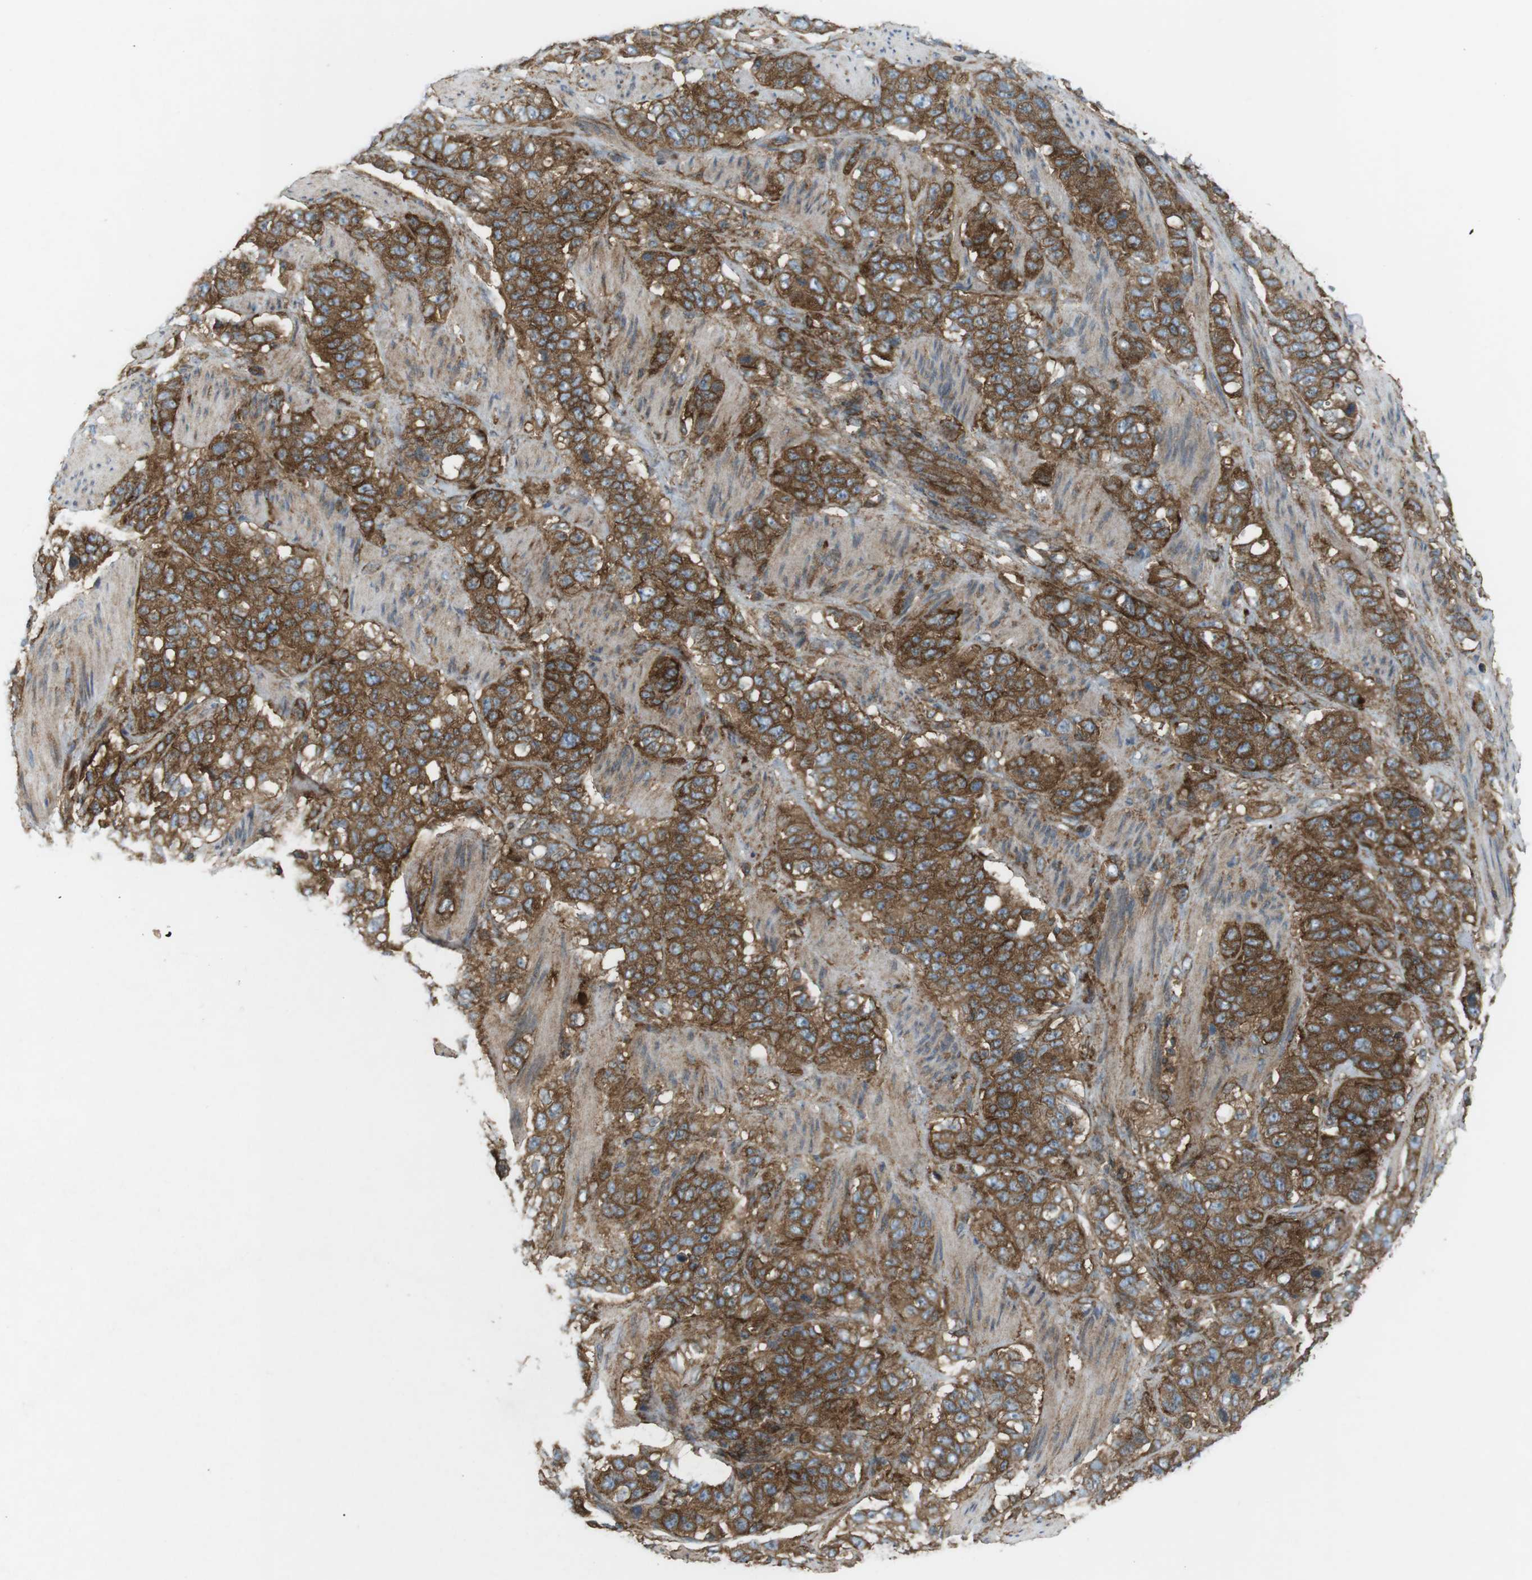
{"staining": {"intensity": "strong", "quantity": ">75%", "location": "cytoplasmic/membranous"}, "tissue": "stomach cancer", "cell_type": "Tumor cells", "image_type": "cancer", "snomed": [{"axis": "morphology", "description": "Adenocarcinoma, NOS"}, {"axis": "topography", "description": "Stomach"}], "caption": "The image displays a brown stain indicating the presence of a protein in the cytoplasmic/membranous of tumor cells in stomach cancer (adenocarcinoma). (DAB (3,3'-diaminobenzidine) IHC, brown staining for protein, blue staining for nuclei).", "gene": "FLII", "patient": {"sex": "male", "age": 48}}